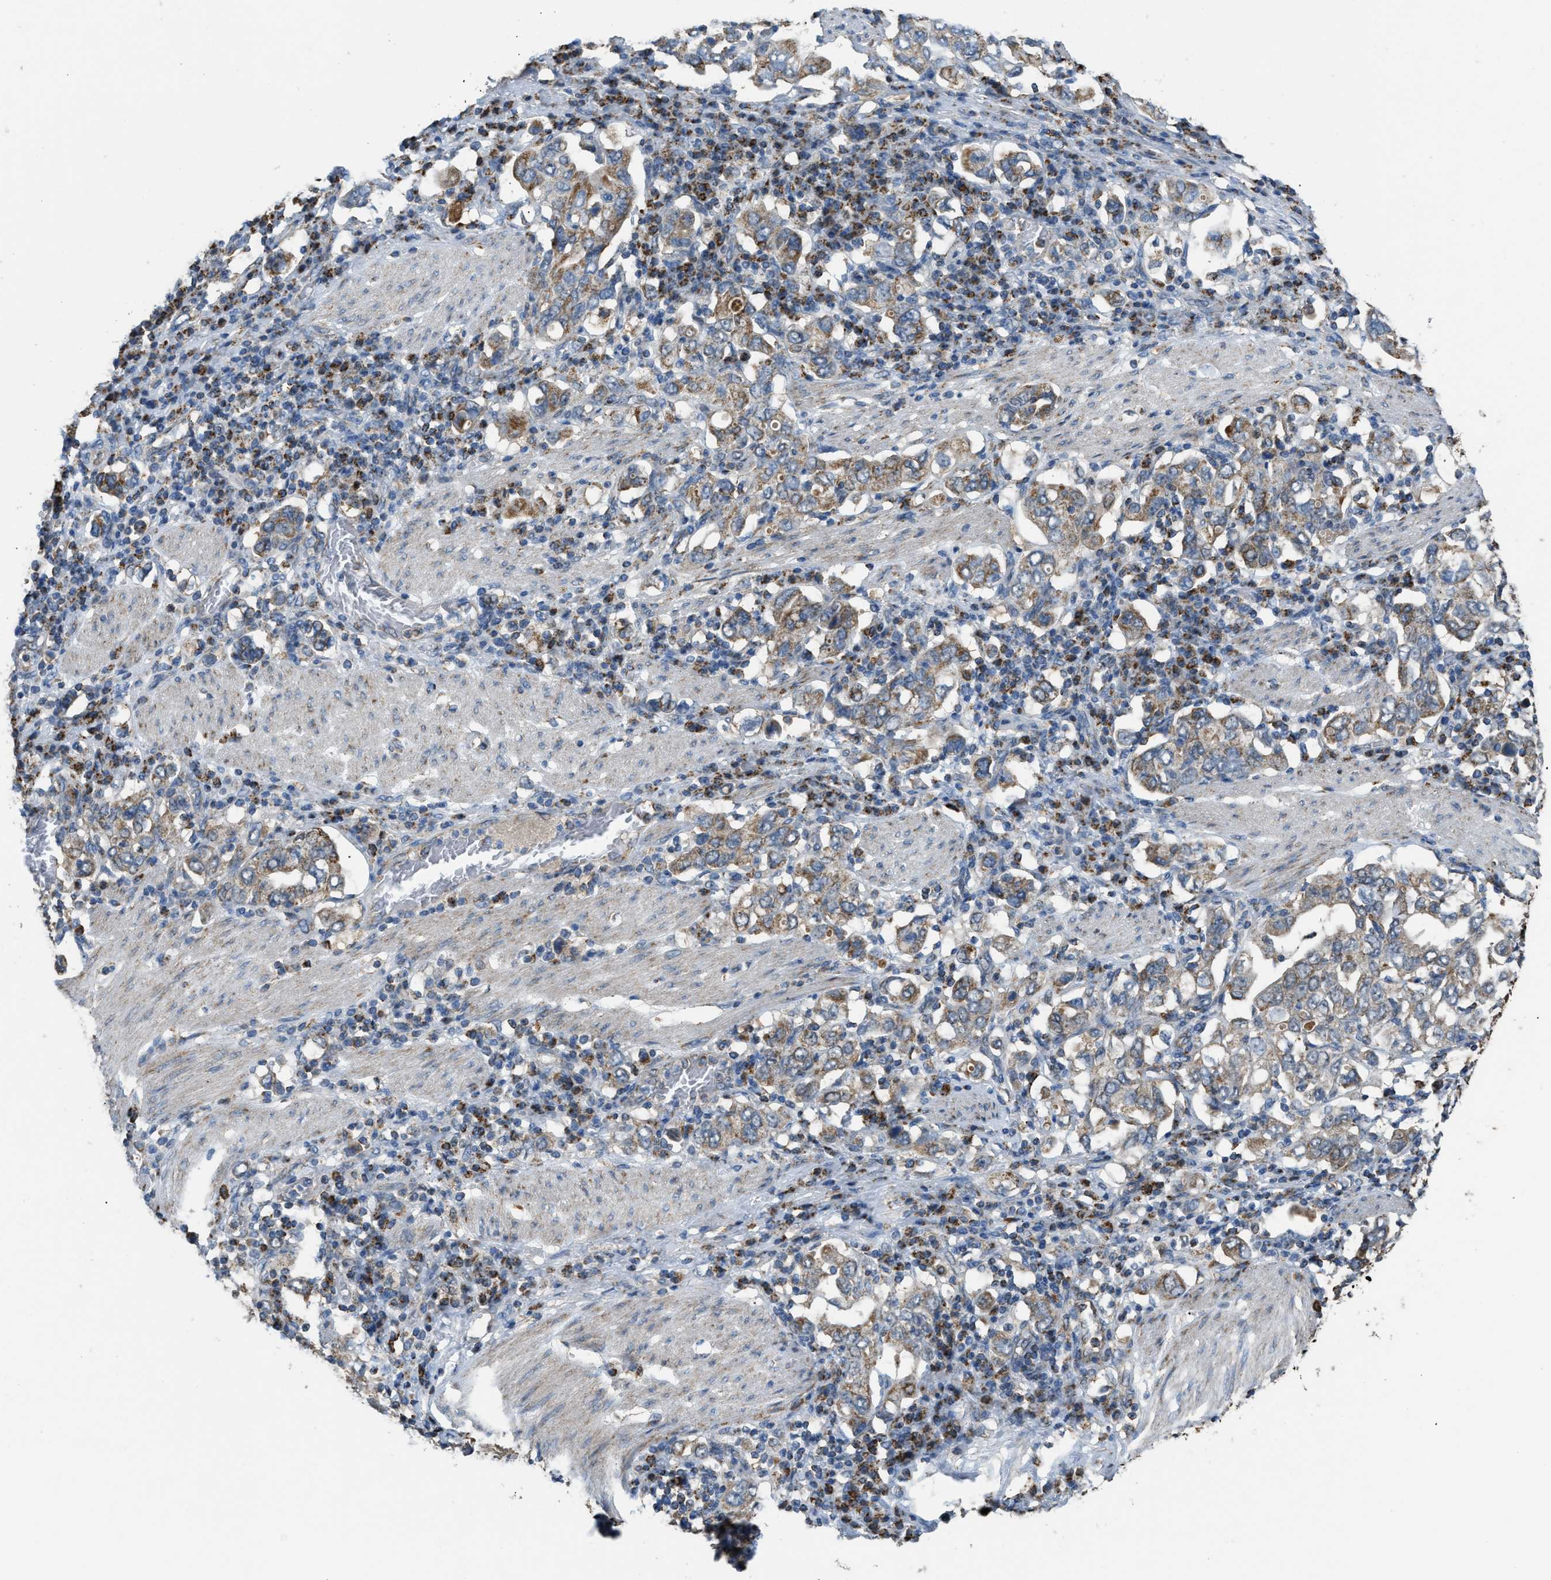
{"staining": {"intensity": "moderate", "quantity": "25%-75%", "location": "cytoplasmic/membranous"}, "tissue": "stomach cancer", "cell_type": "Tumor cells", "image_type": "cancer", "snomed": [{"axis": "morphology", "description": "Adenocarcinoma, NOS"}, {"axis": "topography", "description": "Stomach, upper"}], "caption": "Human stomach cancer (adenocarcinoma) stained with a brown dye shows moderate cytoplasmic/membranous positive positivity in approximately 25%-75% of tumor cells.", "gene": "ETFB", "patient": {"sex": "male", "age": 62}}